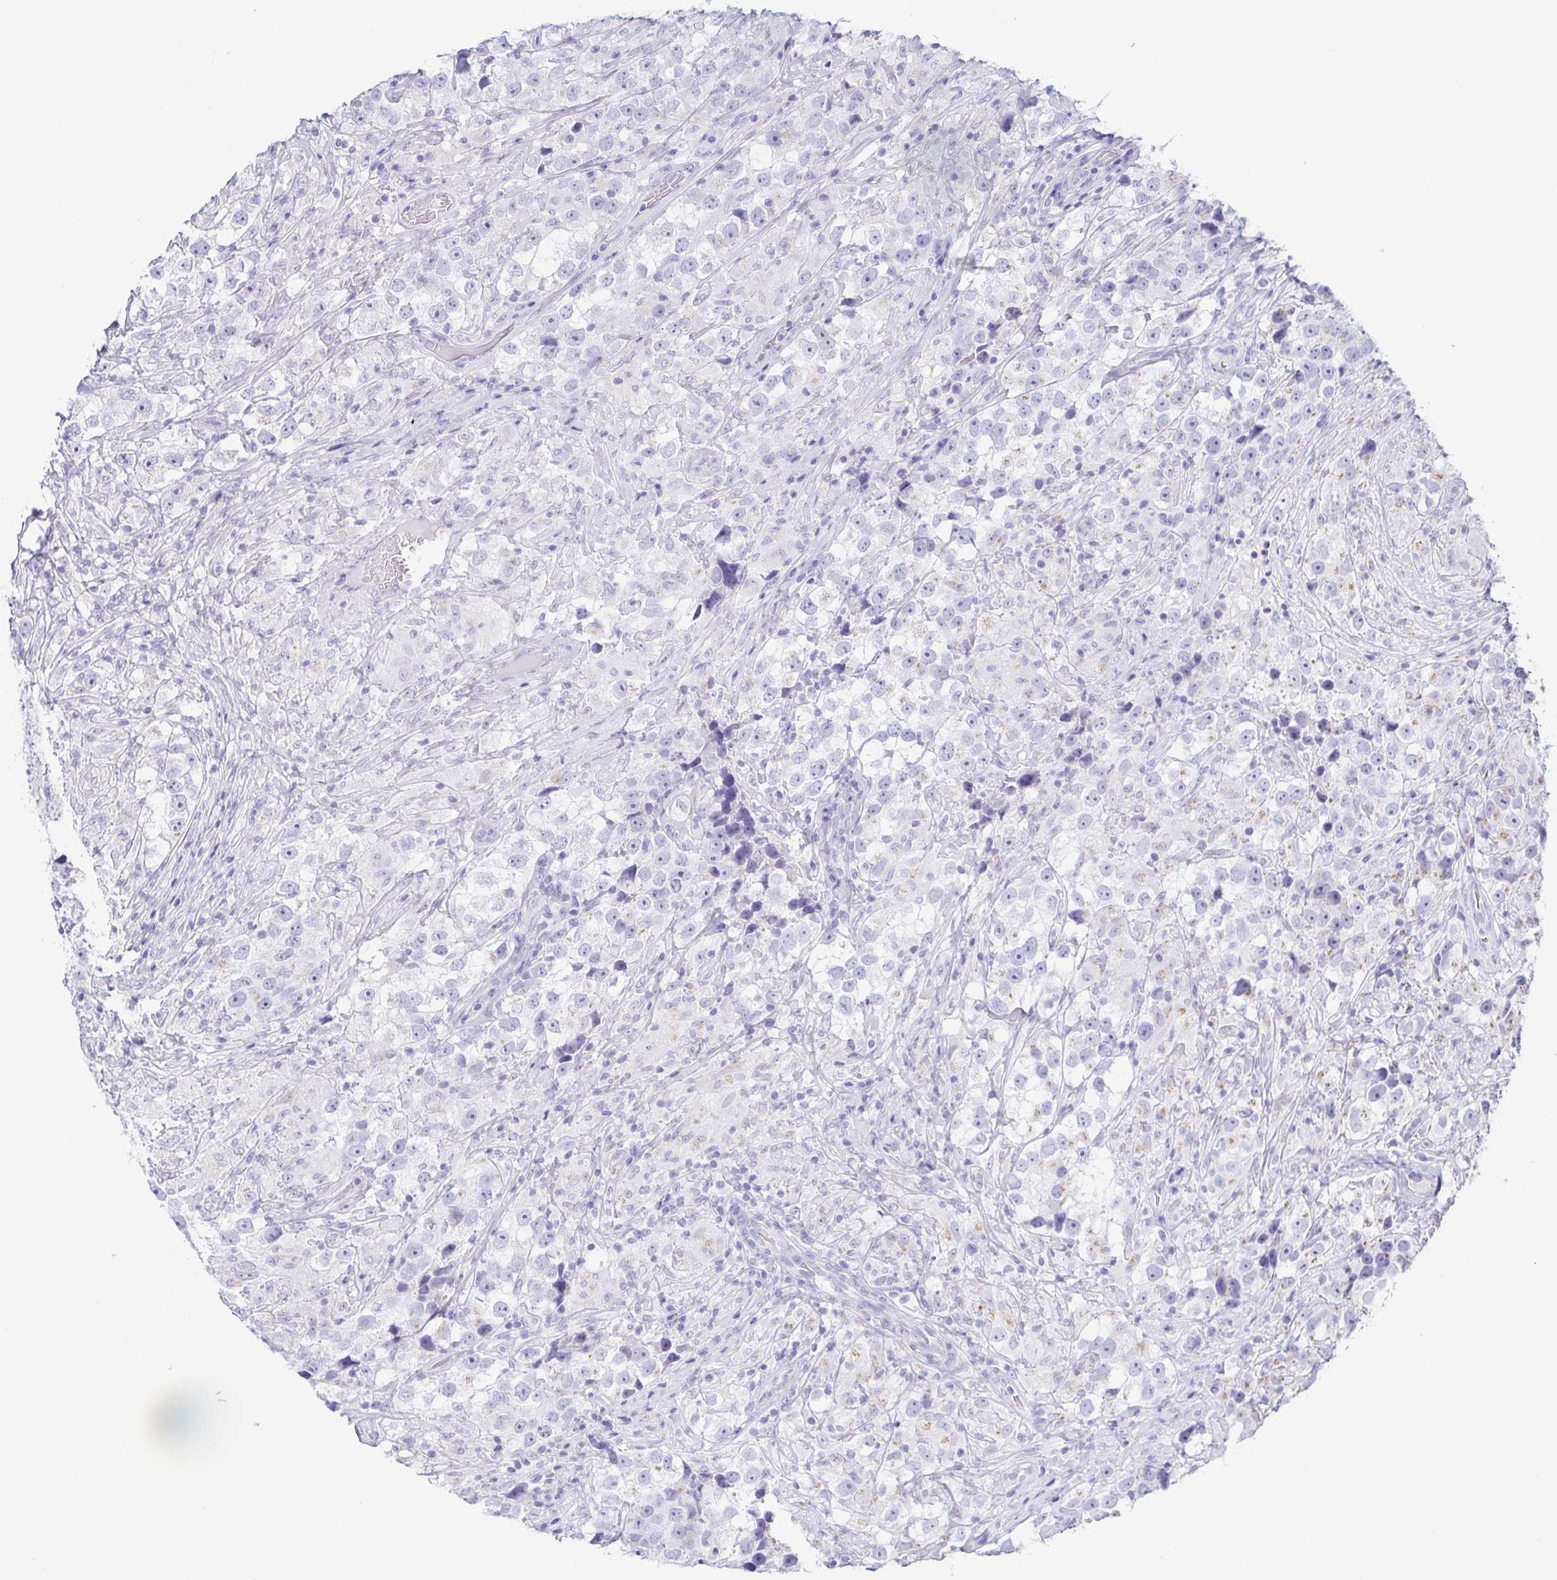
{"staining": {"intensity": "negative", "quantity": "none", "location": "none"}, "tissue": "testis cancer", "cell_type": "Tumor cells", "image_type": "cancer", "snomed": [{"axis": "morphology", "description": "Seminoma, NOS"}, {"axis": "topography", "description": "Testis"}], "caption": "Image shows no significant protein staining in tumor cells of seminoma (testis). Brightfield microscopy of IHC stained with DAB (brown) and hematoxylin (blue), captured at high magnification.", "gene": "AZU1", "patient": {"sex": "male", "age": 46}}